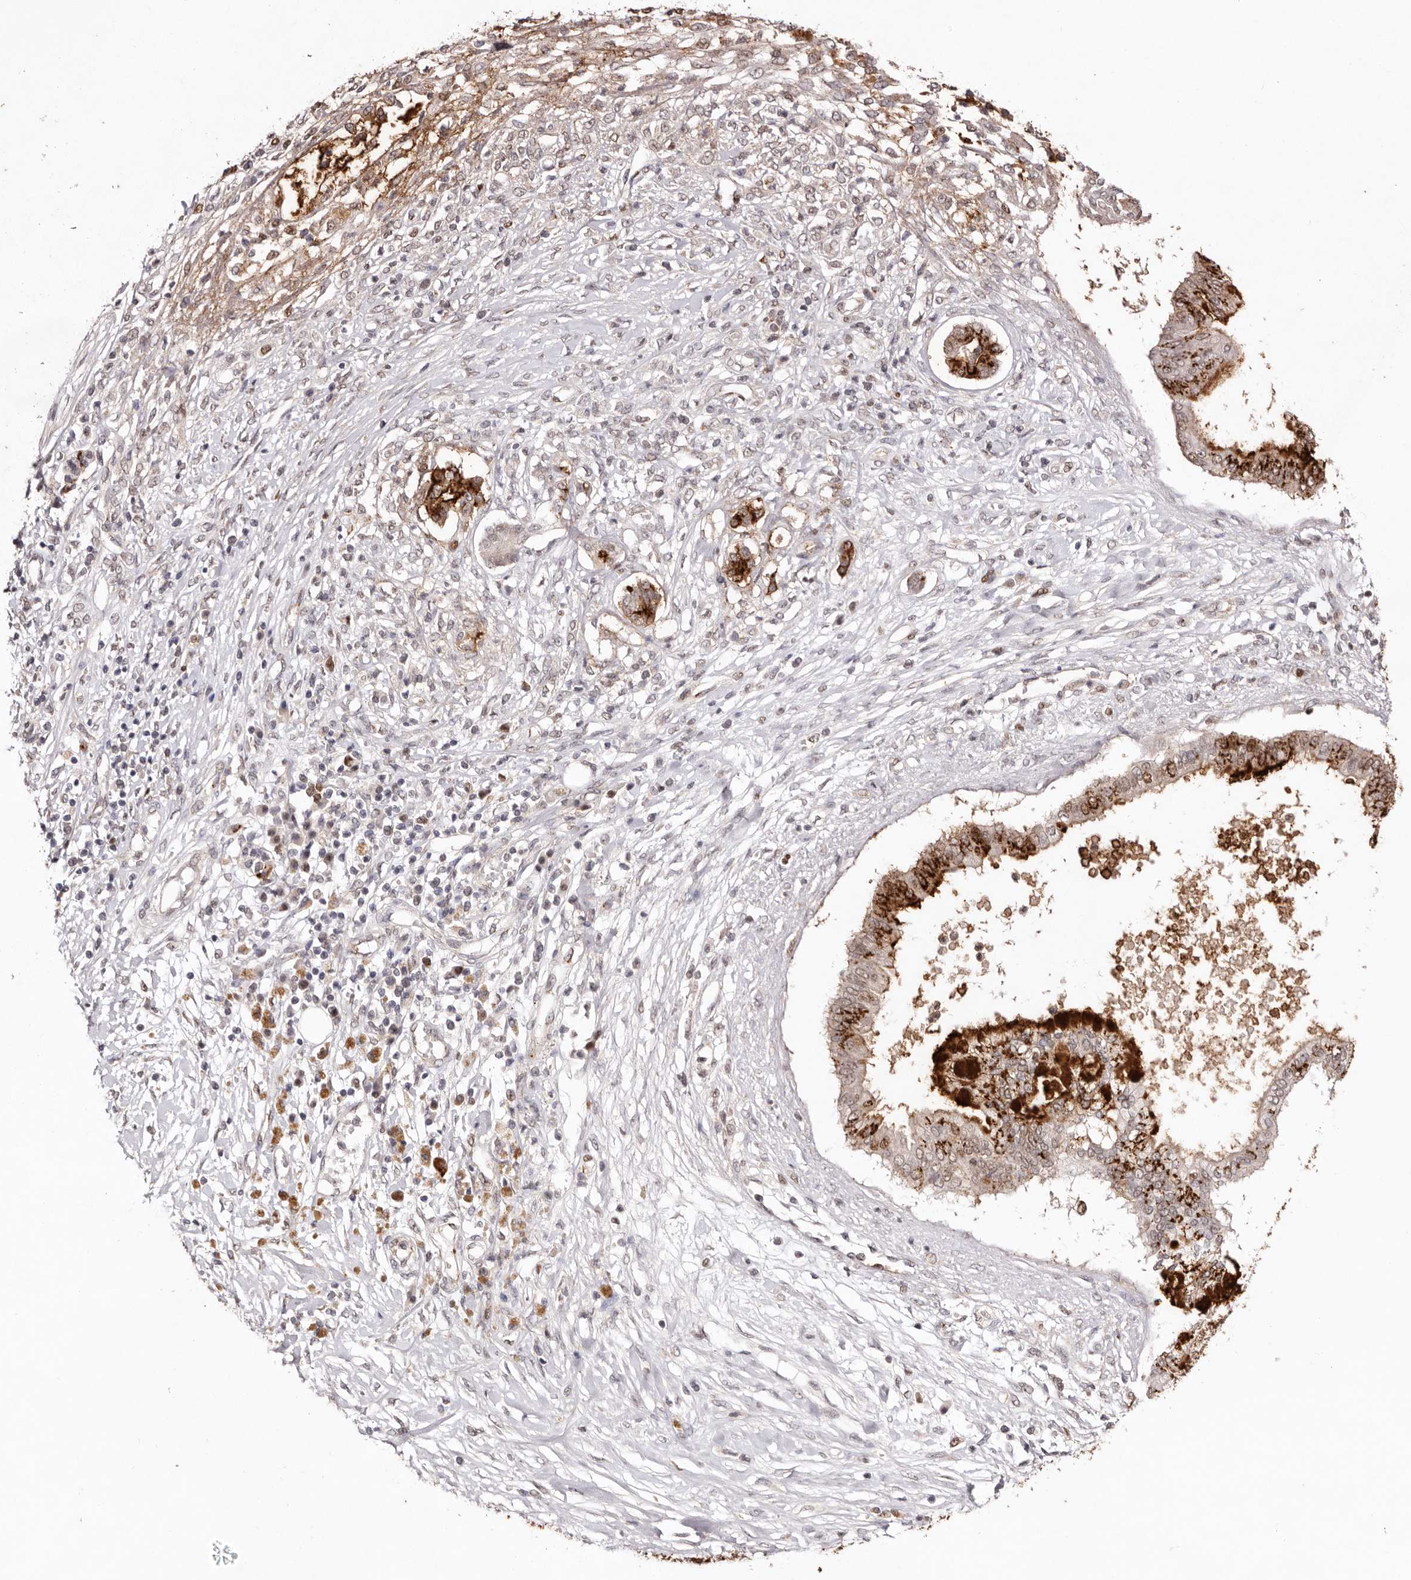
{"staining": {"intensity": "moderate", "quantity": ">75%", "location": "cytoplasmic/membranous,nuclear"}, "tissue": "pancreatic cancer", "cell_type": "Tumor cells", "image_type": "cancer", "snomed": [{"axis": "morphology", "description": "Adenocarcinoma, NOS"}, {"axis": "topography", "description": "Pancreas"}], "caption": "An IHC image of tumor tissue is shown. Protein staining in brown shows moderate cytoplasmic/membranous and nuclear positivity in pancreatic adenocarcinoma within tumor cells.", "gene": "NOTCH1", "patient": {"sex": "female", "age": 56}}